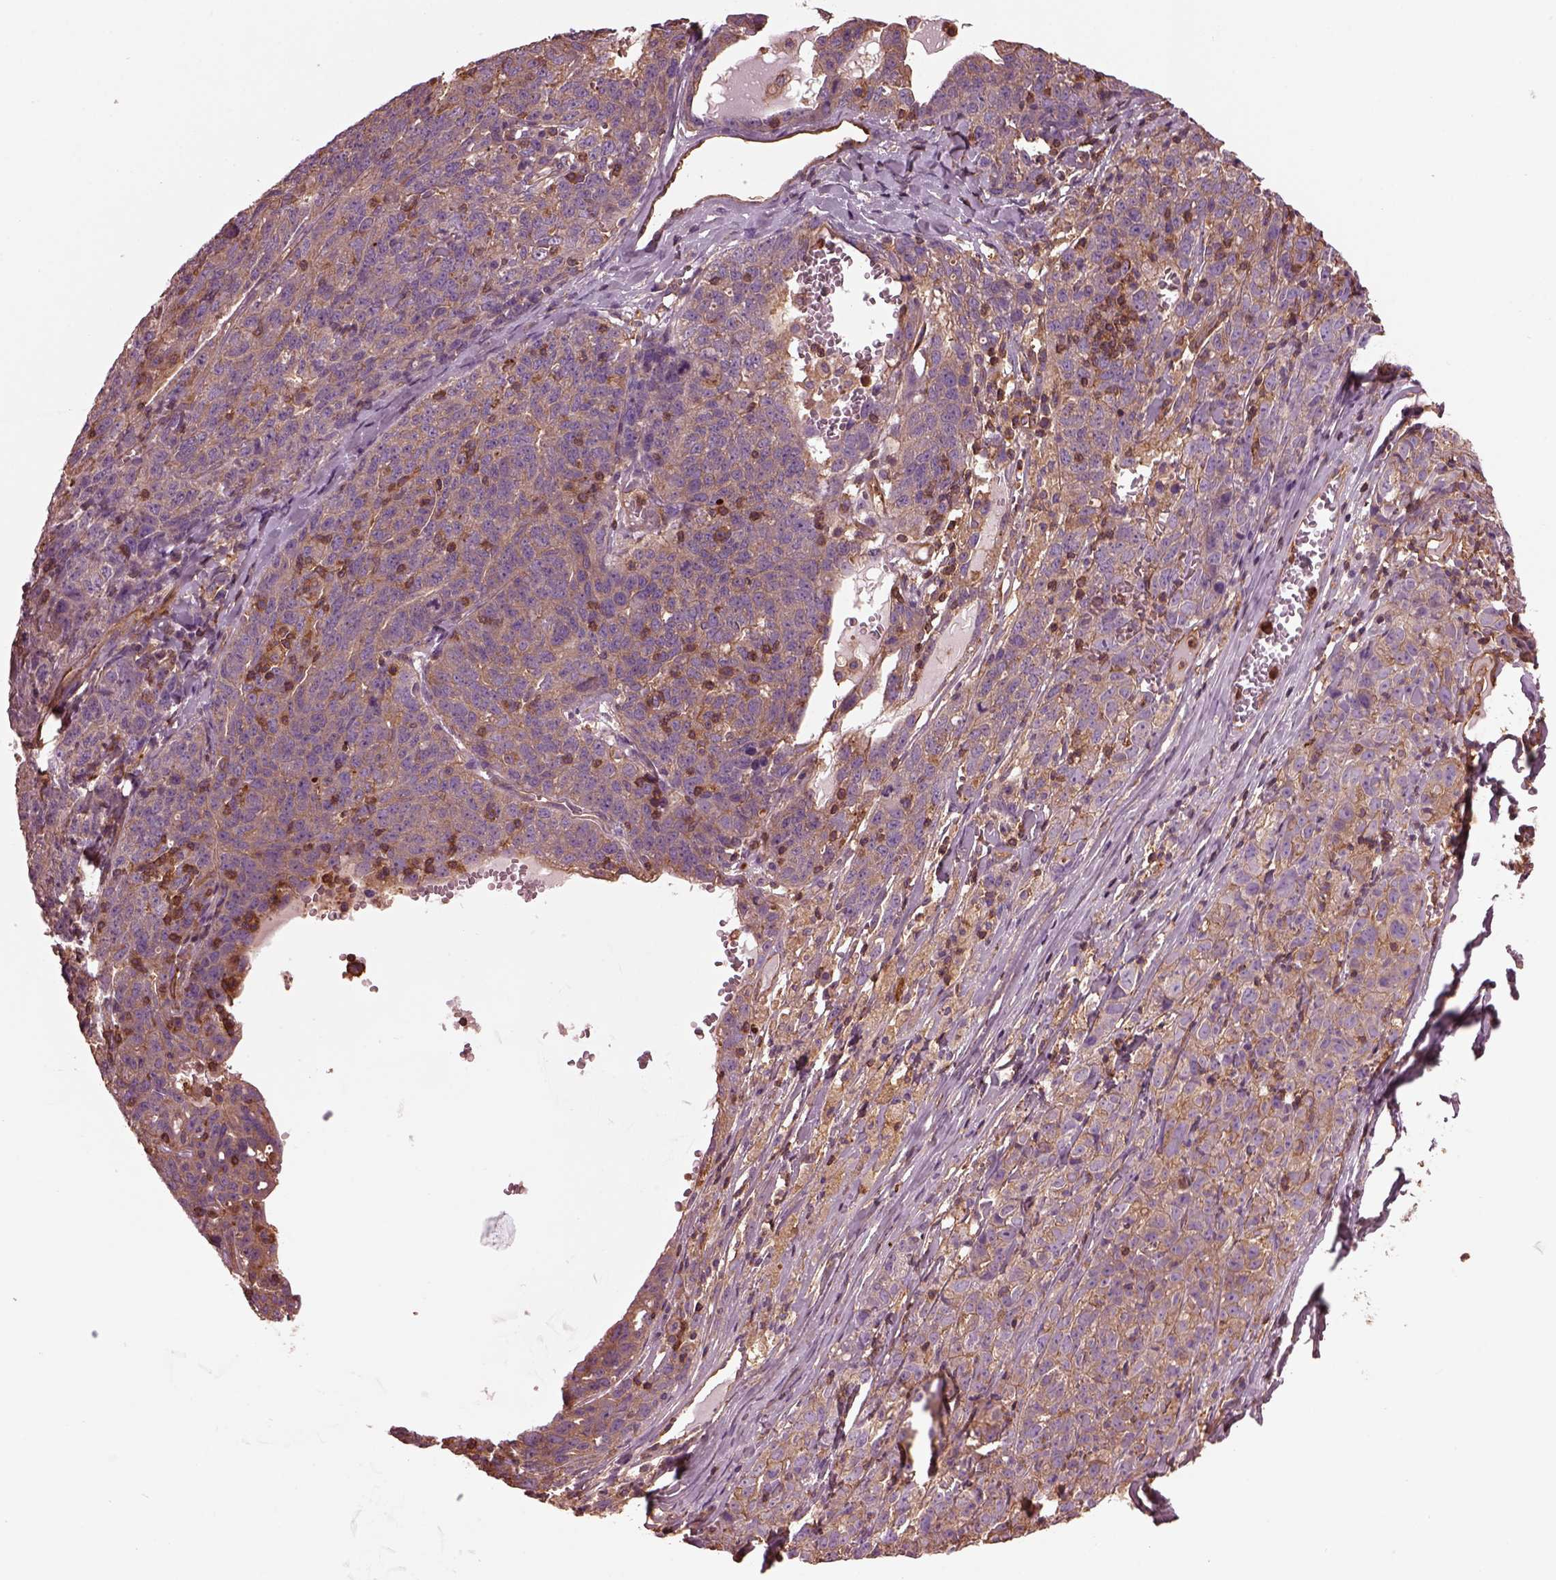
{"staining": {"intensity": "weak", "quantity": ">75%", "location": "cytoplasmic/membranous"}, "tissue": "ovarian cancer", "cell_type": "Tumor cells", "image_type": "cancer", "snomed": [{"axis": "morphology", "description": "Cystadenocarcinoma, serous, NOS"}, {"axis": "topography", "description": "Ovary"}], "caption": "High-power microscopy captured an immunohistochemistry (IHC) histopathology image of ovarian cancer (serous cystadenocarcinoma), revealing weak cytoplasmic/membranous staining in about >75% of tumor cells.", "gene": "MYL6", "patient": {"sex": "female", "age": 71}}